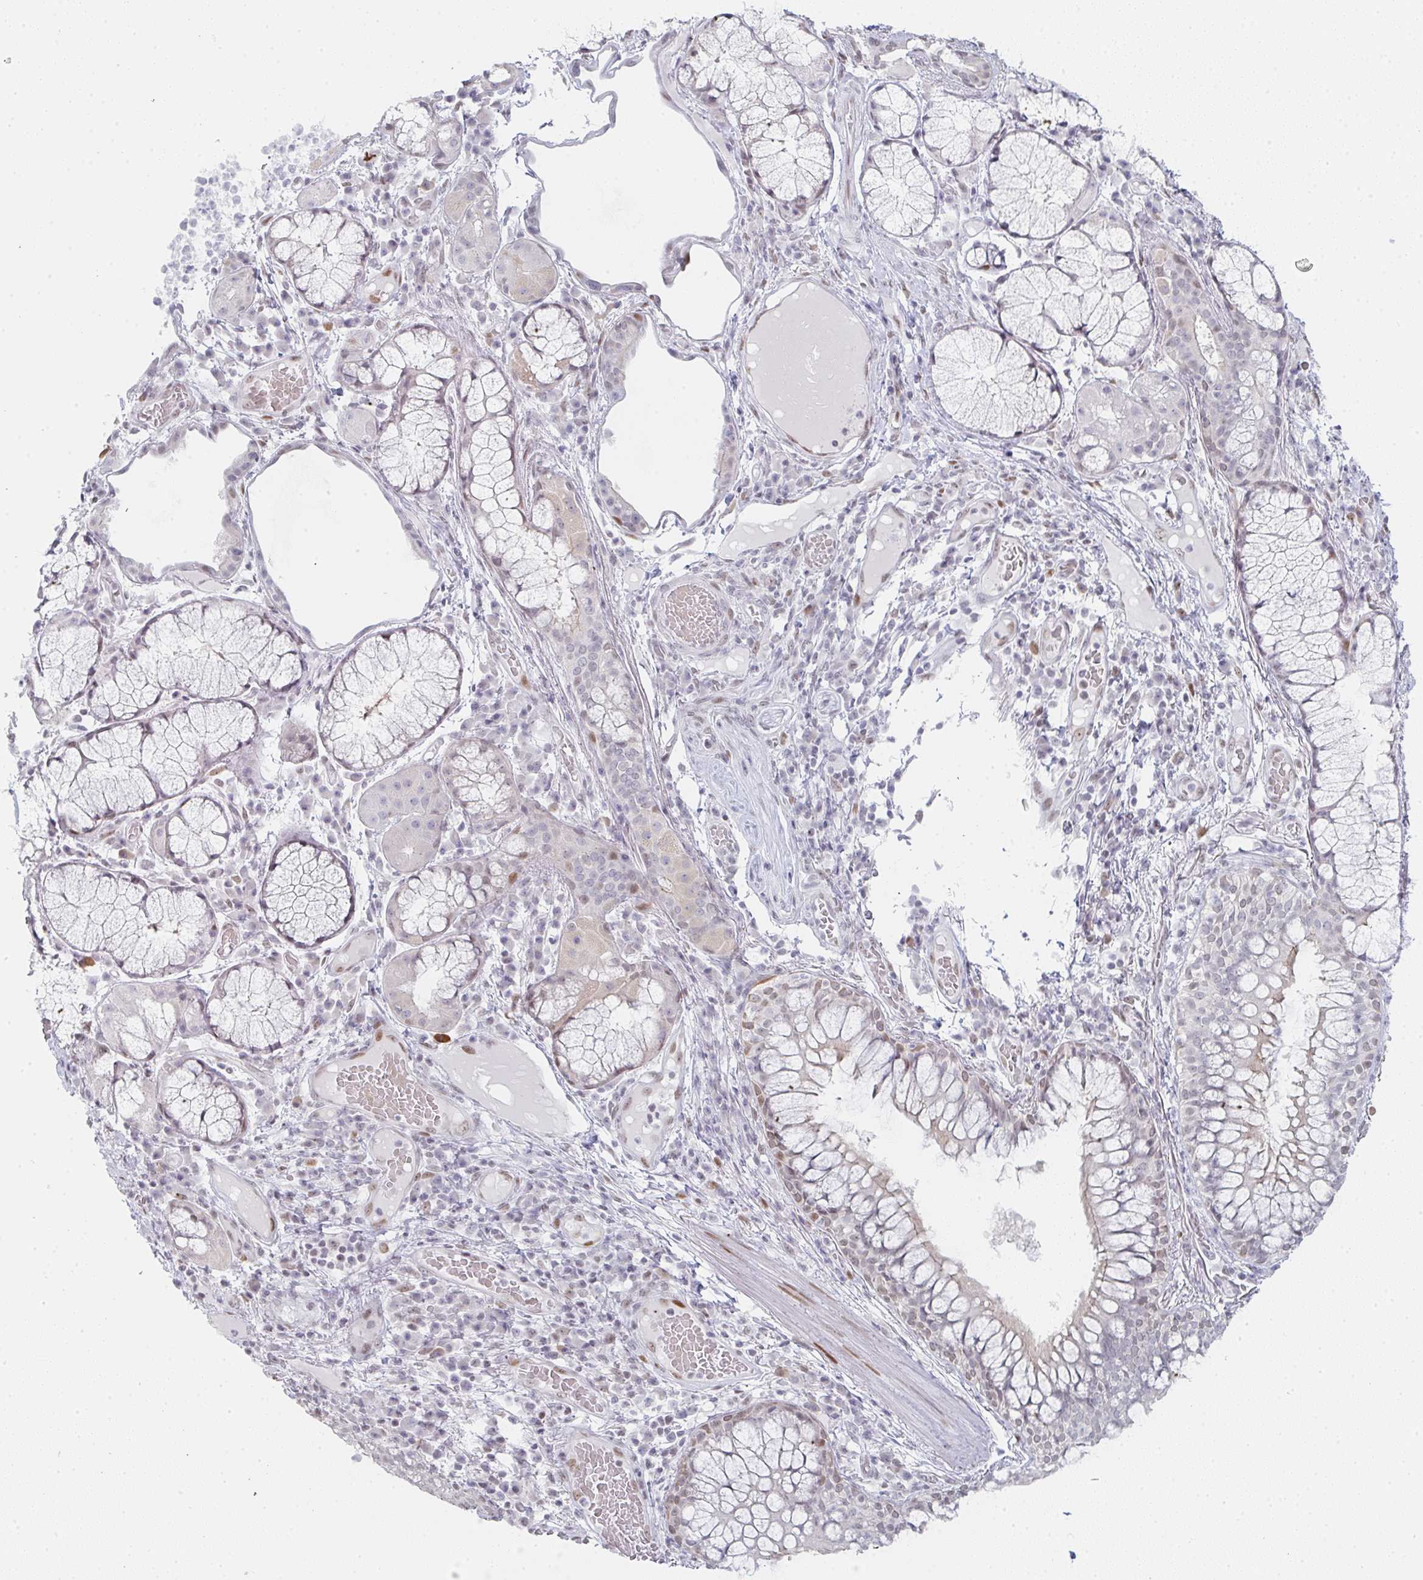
{"staining": {"intensity": "moderate", "quantity": "<25%", "location": "nuclear"}, "tissue": "bronchus", "cell_type": "Respiratory epithelial cells", "image_type": "normal", "snomed": [{"axis": "morphology", "description": "Normal tissue, NOS"}, {"axis": "topography", "description": "Cartilage tissue"}, {"axis": "topography", "description": "Bronchus"}], "caption": "This photomicrograph reveals immunohistochemistry (IHC) staining of unremarkable human bronchus, with low moderate nuclear staining in about <25% of respiratory epithelial cells.", "gene": "POU2AF2", "patient": {"sex": "male", "age": 56}}